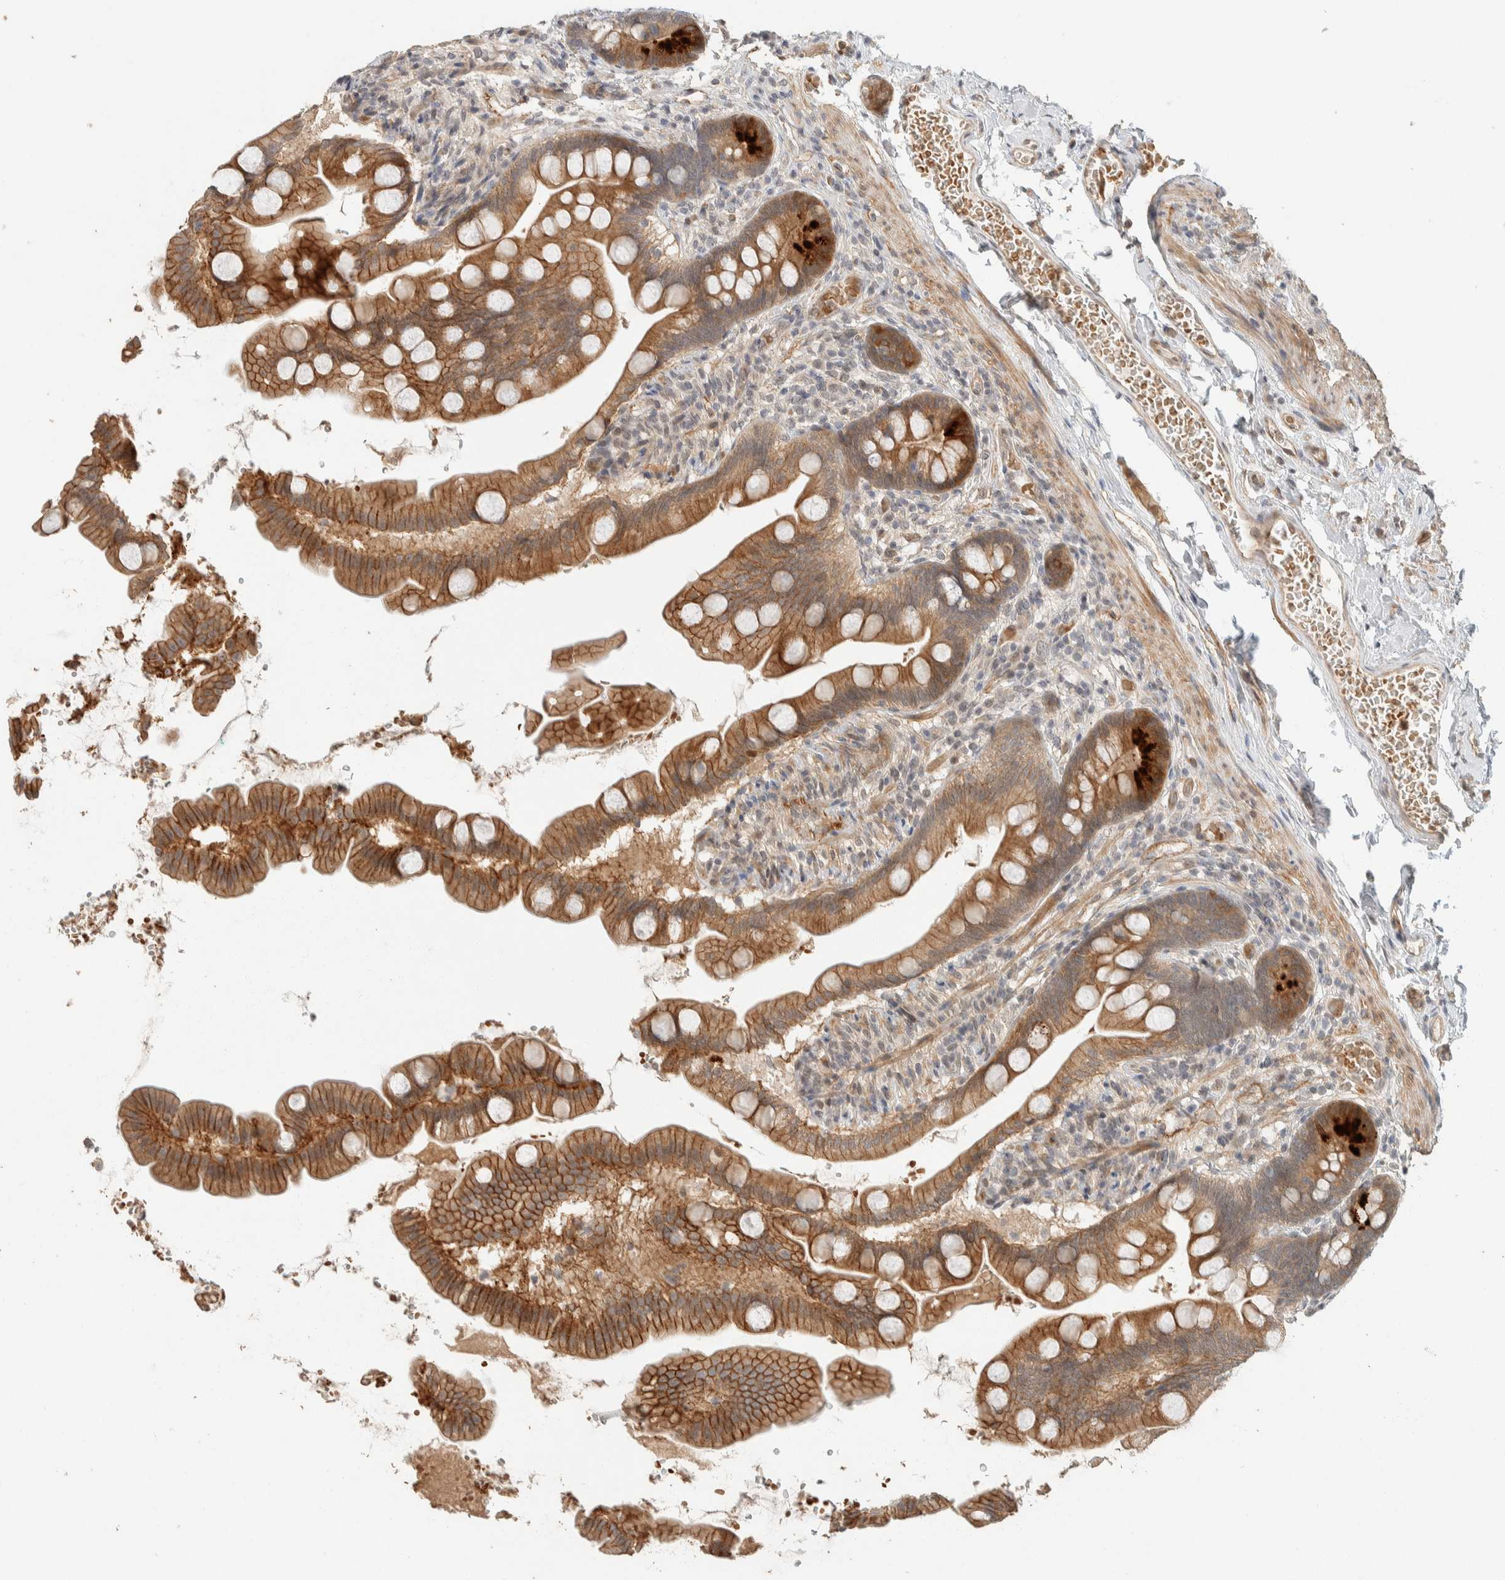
{"staining": {"intensity": "moderate", "quantity": ">75%", "location": "cytoplasmic/membranous"}, "tissue": "small intestine", "cell_type": "Glandular cells", "image_type": "normal", "snomed": [{"axis": "morphology", "description": "Normal tissue, NOS"}, {"axis": "topography", "description": "Small intestine"}], "caption": "High-power microscopy captured an IHC photomicrograph of unremarkable small intestine, revealing moderate cytoplasmic/membranous expression in approximately >75% of glandular cells. The staining was performed using DAB, with brown indicating positive protein expression. Nuclei are stained blue with hematoxylin.", "gene": "ZBTB2", "patient": {"sex": "female", "age": 56}}